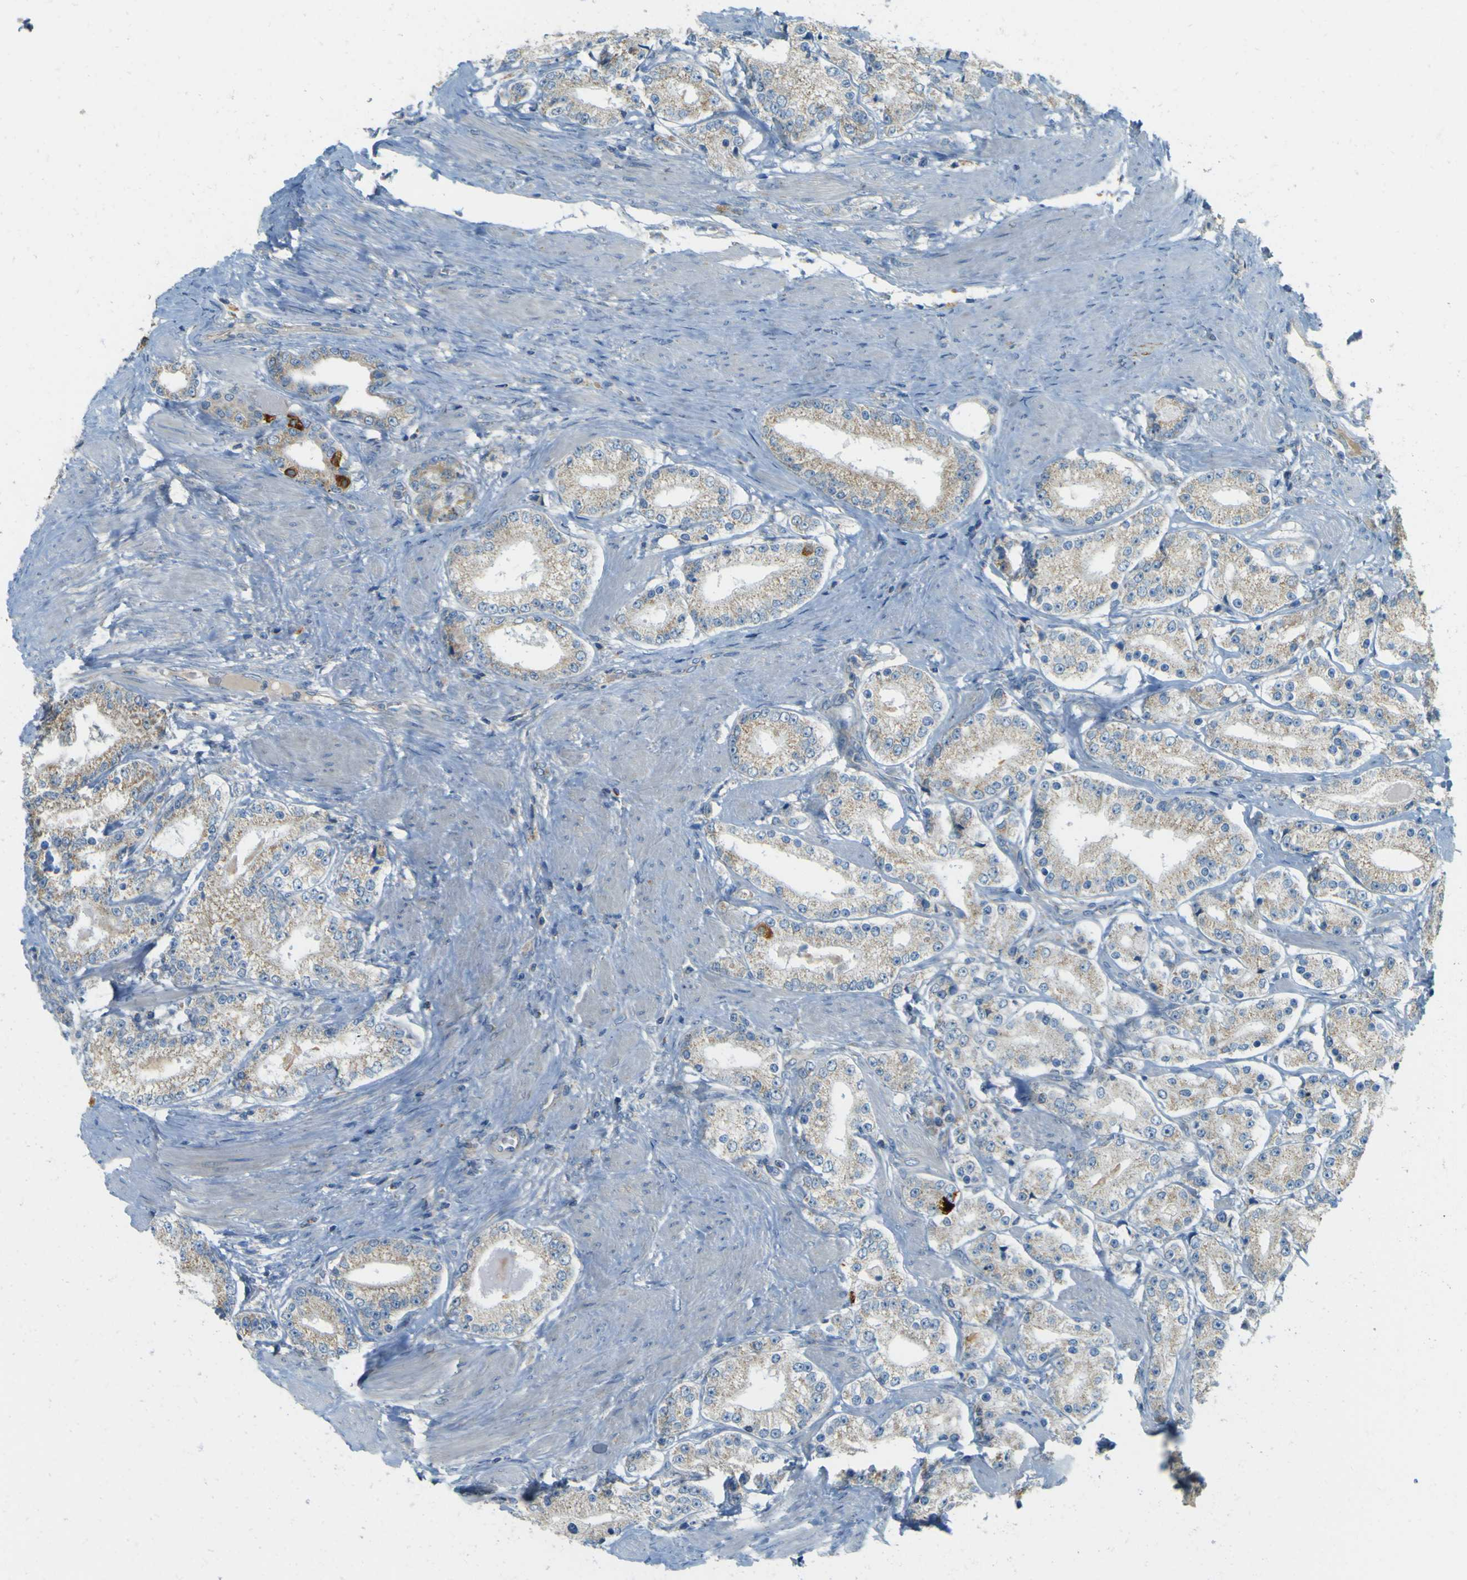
{"staining": {"intensity": "weak", "quantity": "<25%", "location": "cytoplasmic/membranous"}, "tissue": "prostate cancer", "cell_type": "Tumor cells", "image_type": "cancer", "snomed": [{"axis": "morphology", "description": "Adenocarcinoma, Medium grade"}, {"axis": "topography", "description": "Prostate"}], "caption": "Tumor cells are negative for protein expression in human adenocarcinoma (medium-grade) (prostate). (Immunohistochemistry (ihc), brightfield microscopy, high magnification).", "gene": "FKTN", "patient": {"sex": "male", "age": 68}}